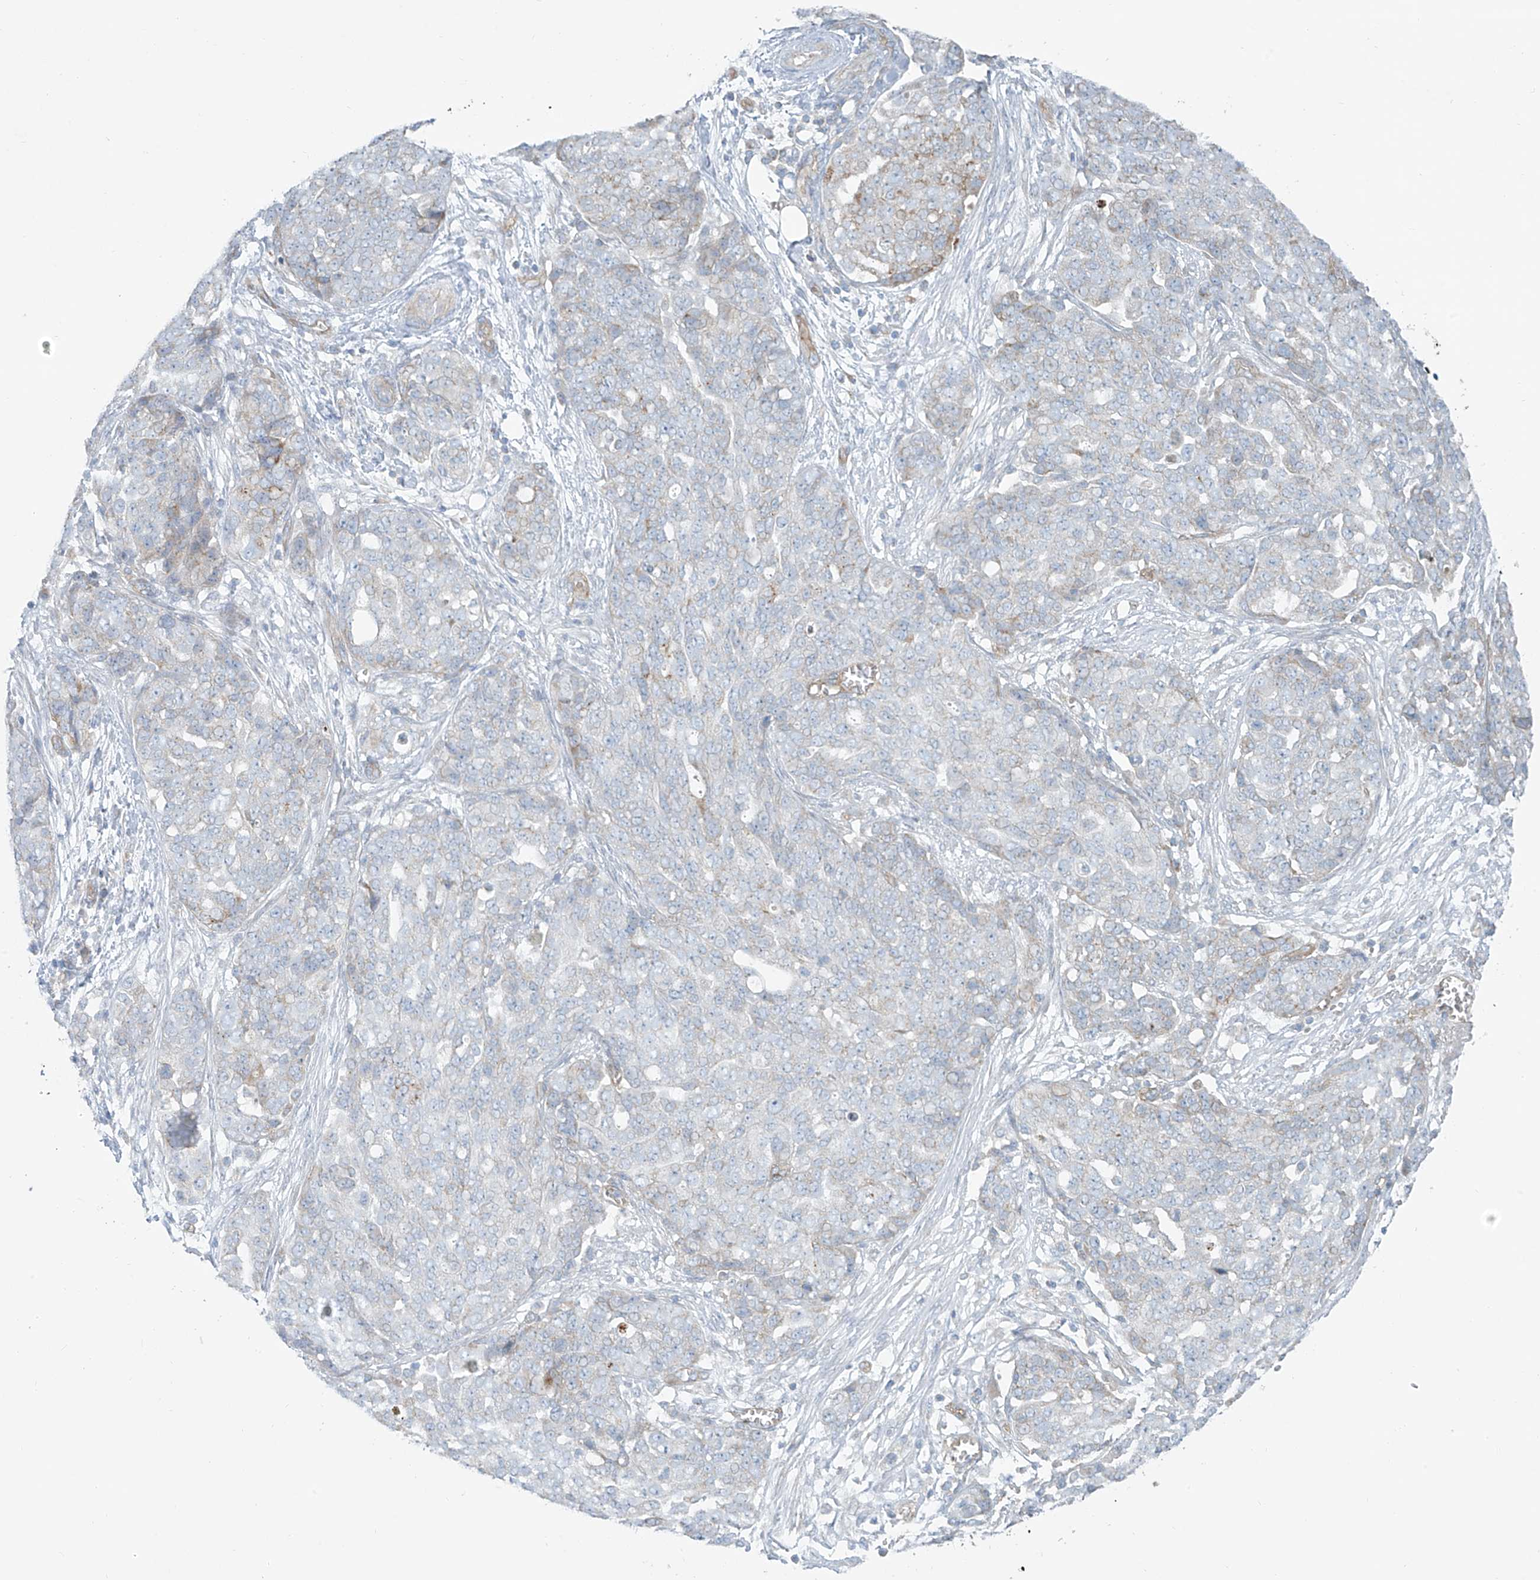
{"staining": {"intensity": "negative", "quantity": "none", "location": "none"}, "tissue": "ovarian cancer", "cell_type": "Tumor cells", "image_type": "cancer", "snomed": [{"axis": "morphology", "description": "Cystadenocarcinoma, serous, NOS"}, {"axis": "topography", "description": "Soft tissue"}, {"axis": "topography", "description": "Ovary"}], "caption": "DAB immunohistochemical staining of human ovarian cancer shows no significant positivity in tumor cells.", "gene": "VAMP5", "patient": {"sex": "female", "age": 57}}